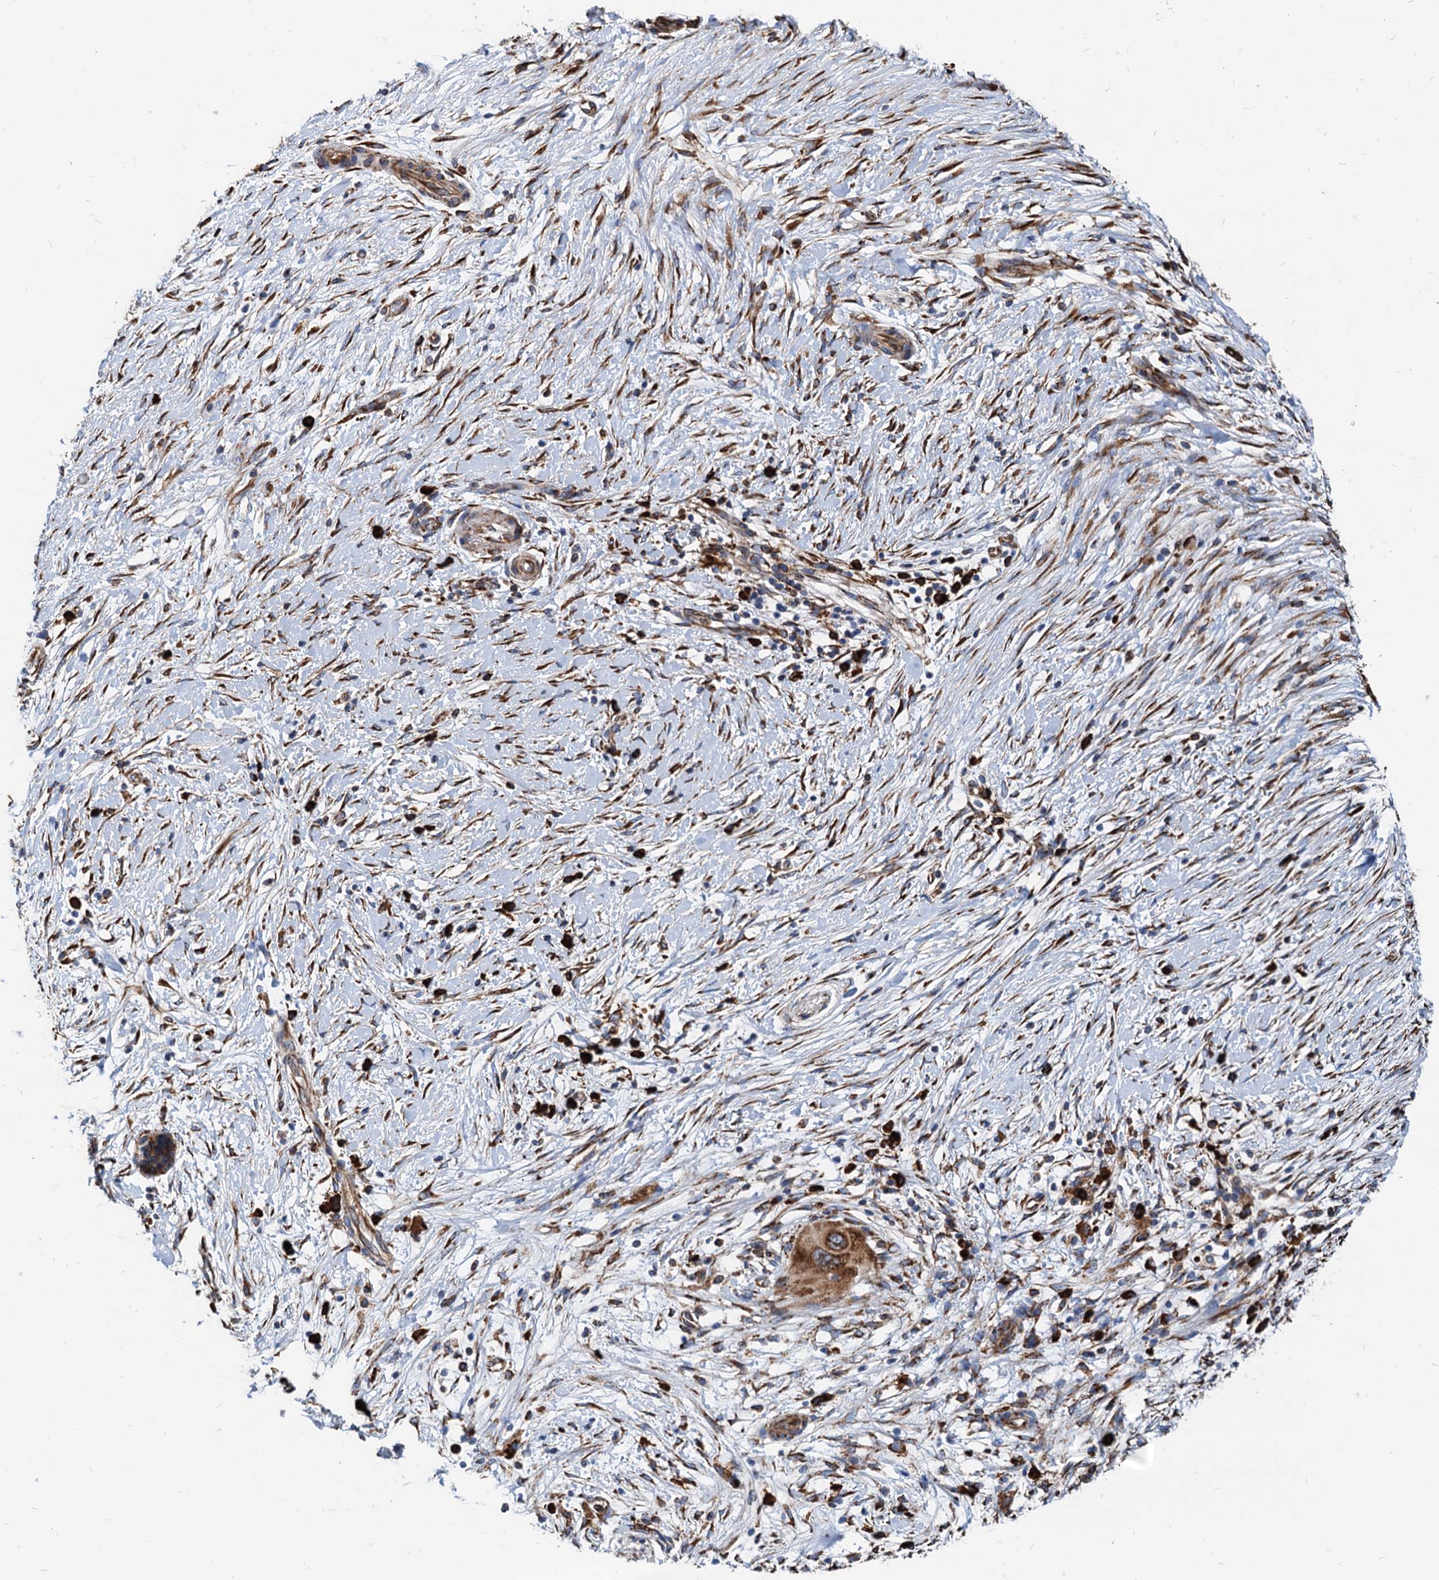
{"staining": {"intensity": "strong", "quantity": ">75%", "location": "cytoplasmic/membranous"}, "tissue": "pancreatic cancer", "cell_type": "Tumor cells", "image_type": "cancer", "snomed": [{"axis": "morphology", "description": "Adenocarcinoma, NOS"}, {"axis": "topography", "description": "Pancreas"}], "caption": "Approximately >75% of tumor cells in human pancreatic cancer (adenocarcinoma) exhibit strong cytoplasmic/membranous protein staining as visualized by brown immunohistochemical staining.", "gene": "HSPA5", "patient": {"sex": "male", "age": 68}}